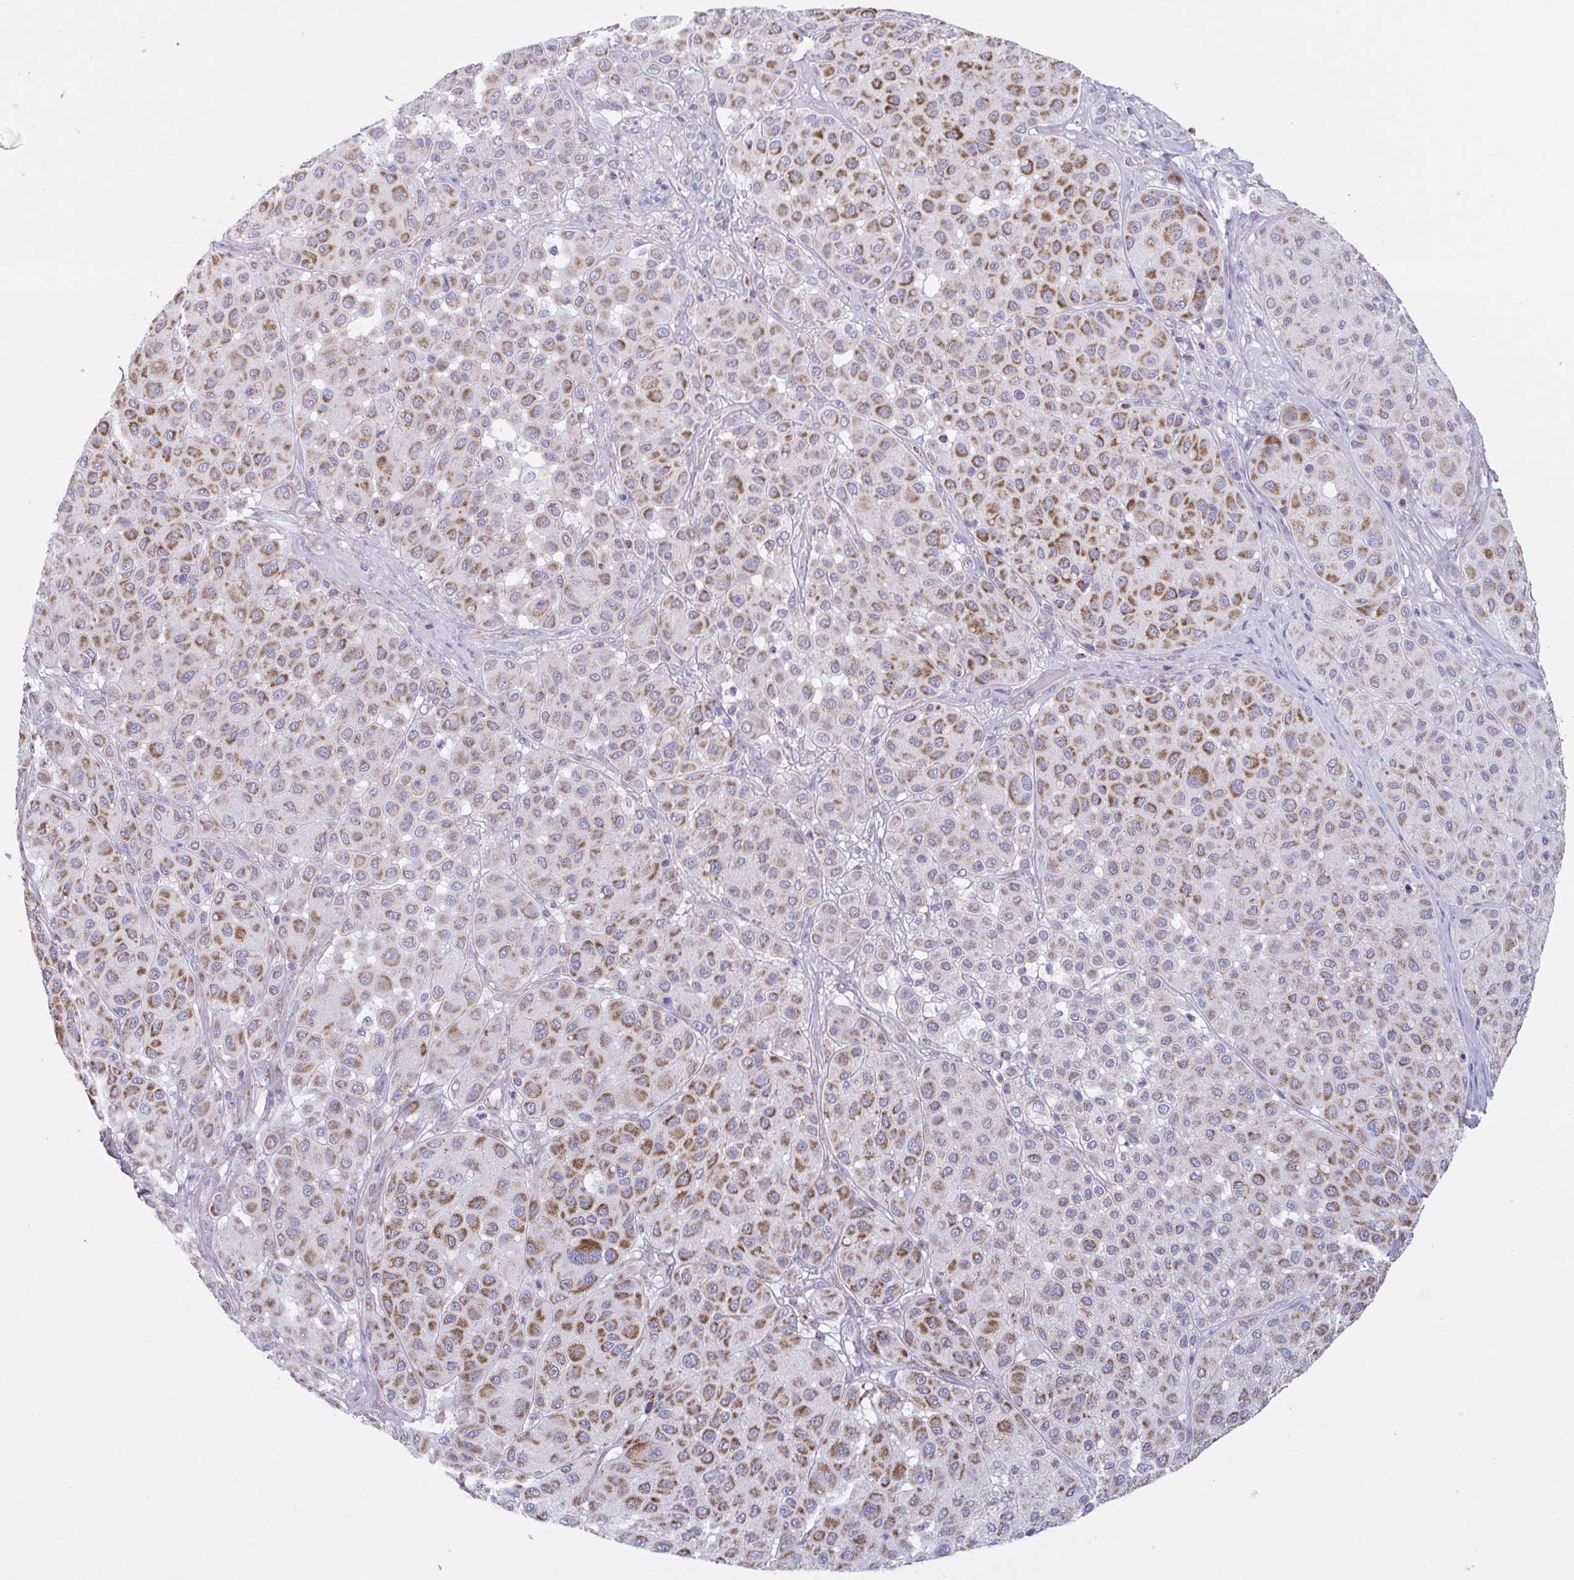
{"staining": {"intensity": "strong", "quantity": "25%-75%", "location": "cytoplasmic/membranous"}, "tissue": "melanoma", "cell_type": "Tumor cells", "image_type": "cancer", "snomed": [{"axis": "morphology", "description": "Malignant melanoma, Metastatic site"}, {"axis": "topography", "description": "Smooth muscle"}], "caption": "Immunohistochemical staining of melanoma displays high levels of strong cytoplasmic/membranous expression in about 25%-75% of tumor cells.", "gene": "BCAT2", "patient": {"sex": "male", "age": 41}}